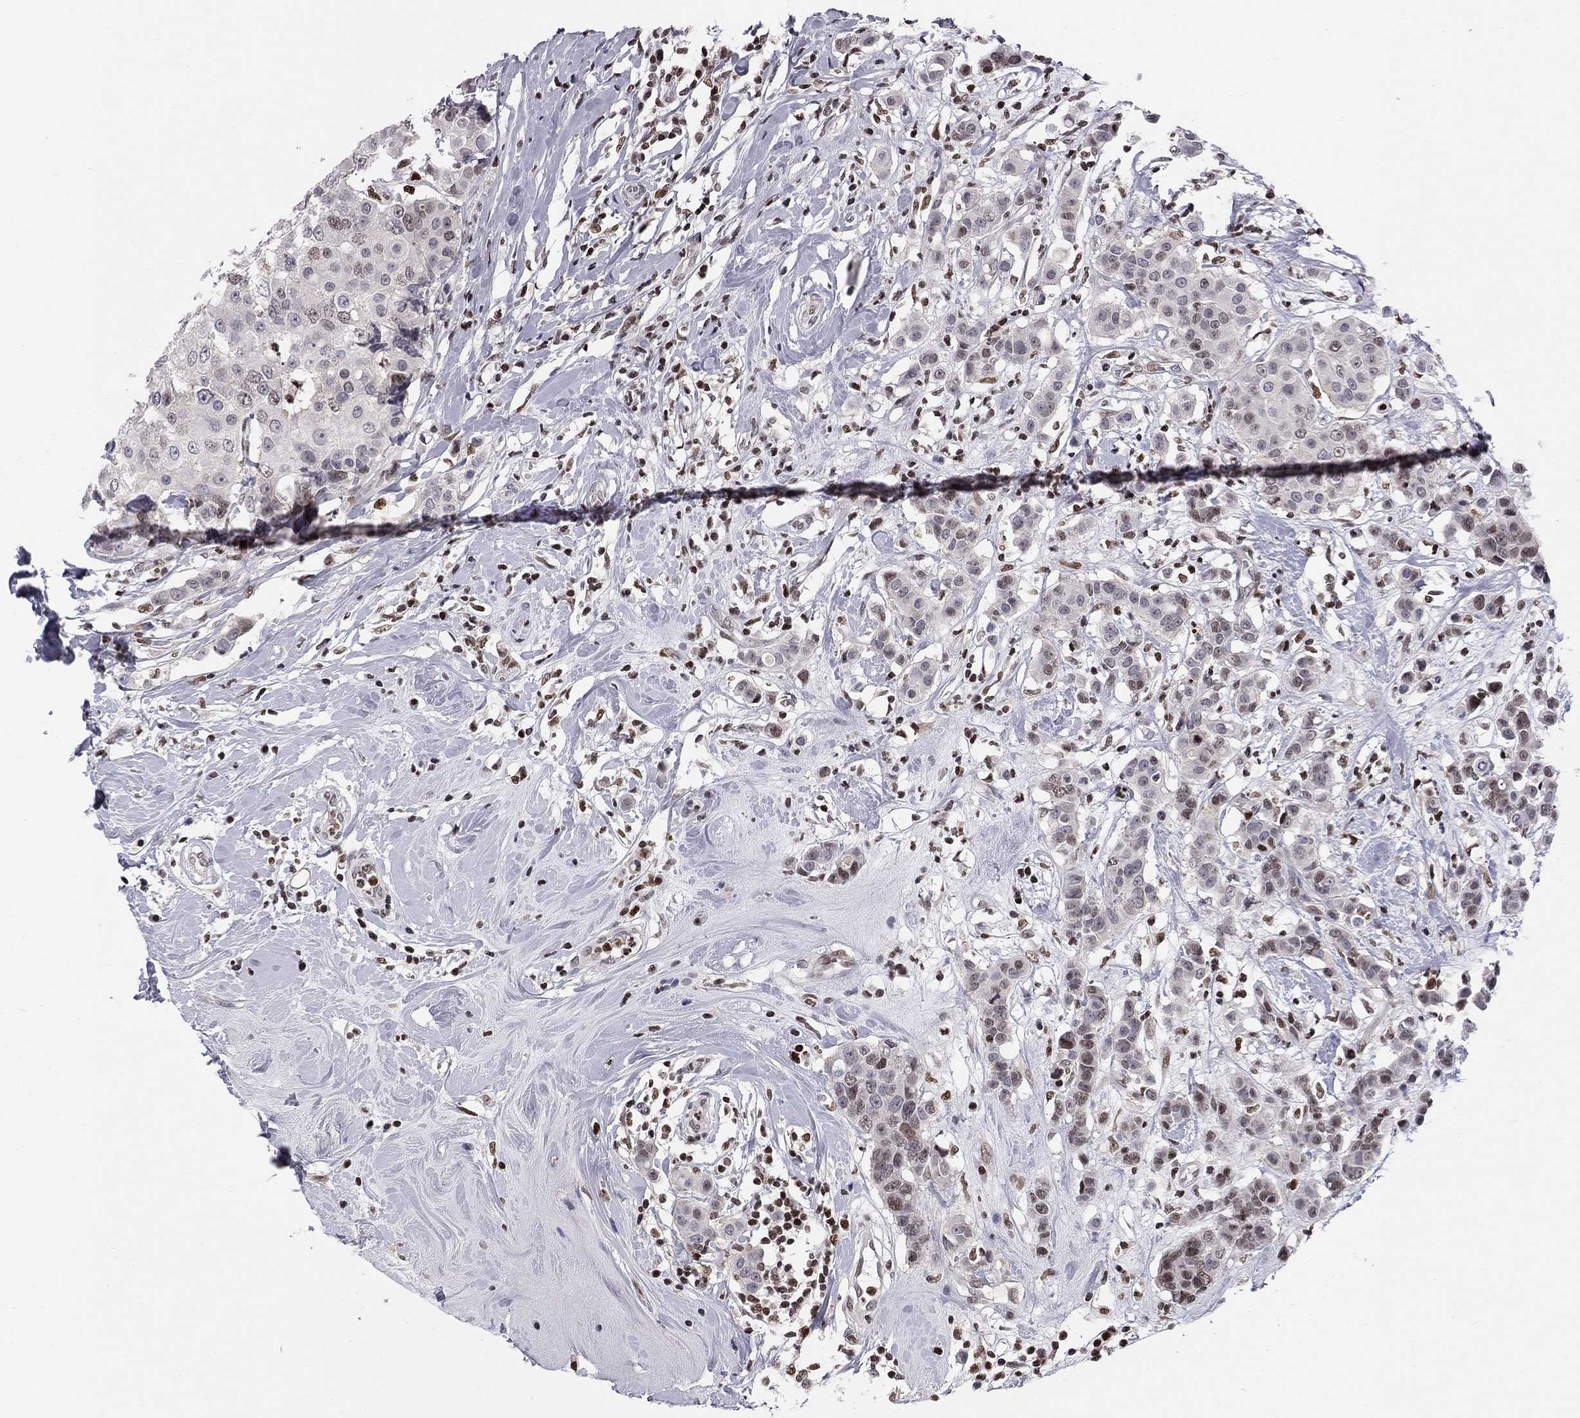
{"staining": {"intensity": "strong", "quantity": "25%-75%", "location": "nuclear"}, "tissue": "breast cancer", "cell_type": "Tumor cells", "image_type": "cancer", "snomed": [{"axis": "morphology", "description": "Duct carcinoma"}, {"axis": "topography", "description": "Breast"}], "caption": "Tumor cells demonstrate strong nuclear staining in approximately 25%-75% of cells in invasive ductal carcinoma (breast).", "gene": "RNASEH2C", "patient": {"sex": "female", "age": 27}}